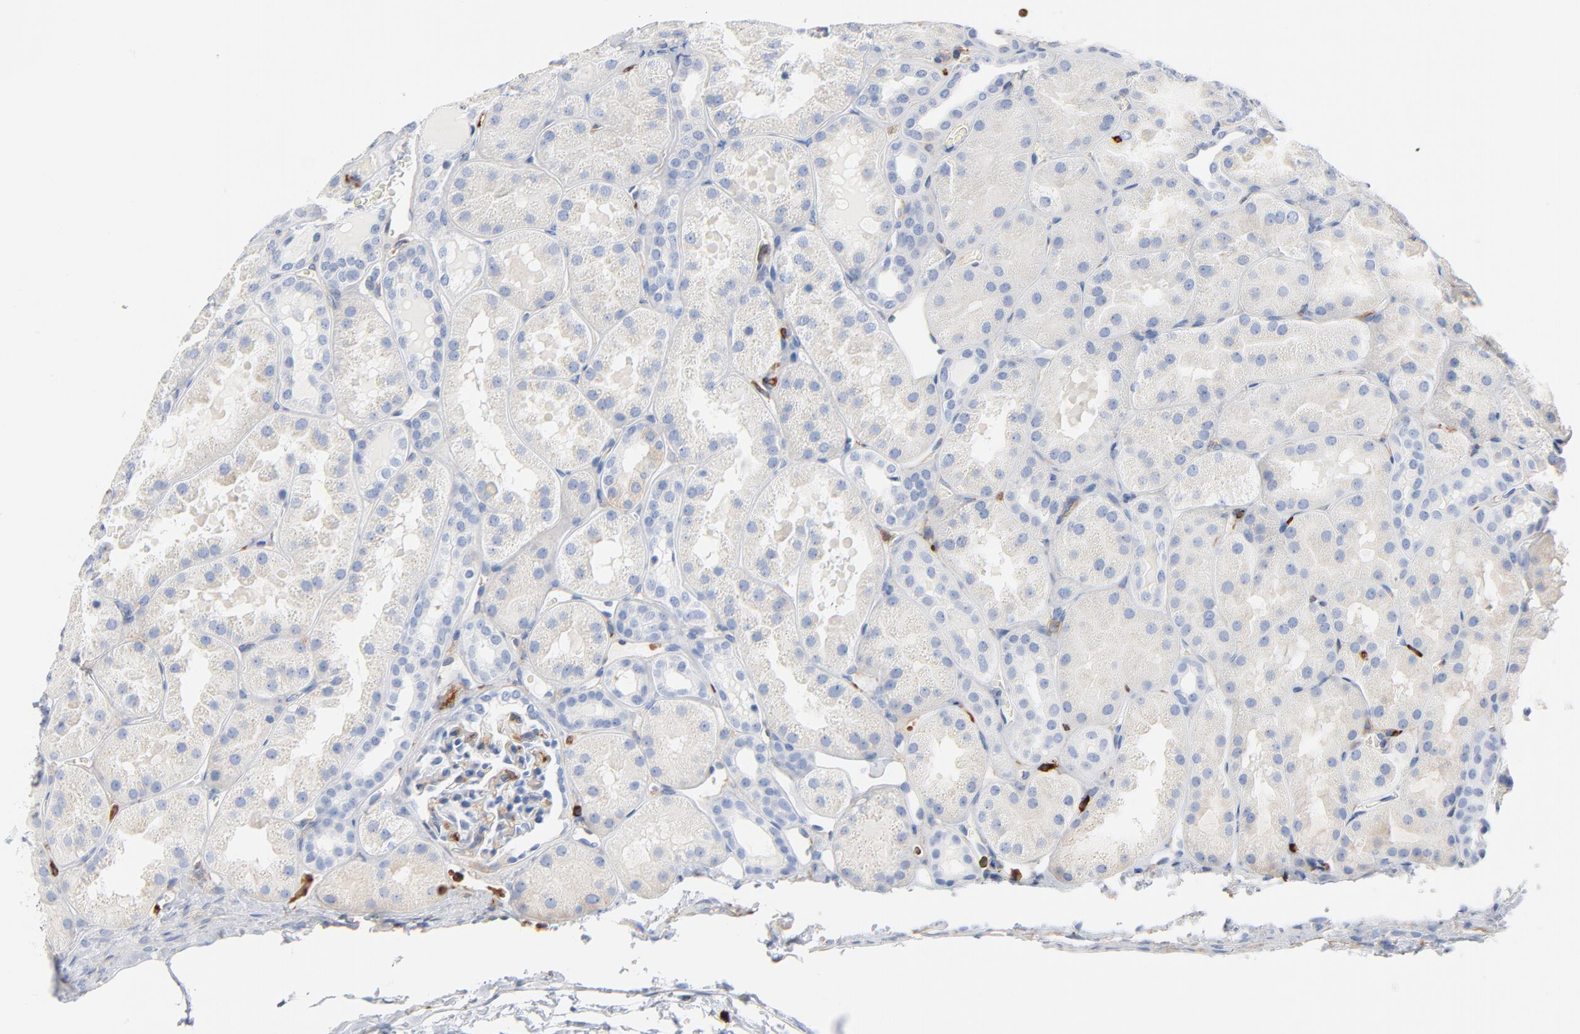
{"staining": {"intensity": "negative", "quantity": "none", "location": "none"}, "tissue": "kidney", "cell_type": "Cells in glomeruli", "image_type": "normal", "snomed": [{"axis": "morphology", "description": "Normal tissue, NOS"}, {"axis": "topography", "description": "Kidney"}], "caption": "Protein analysis of normal kidney shows no significant expression in cells in glomeruli.", "gene": "SH3KBP1", "patient": {"sex": "male", "age": 28}}